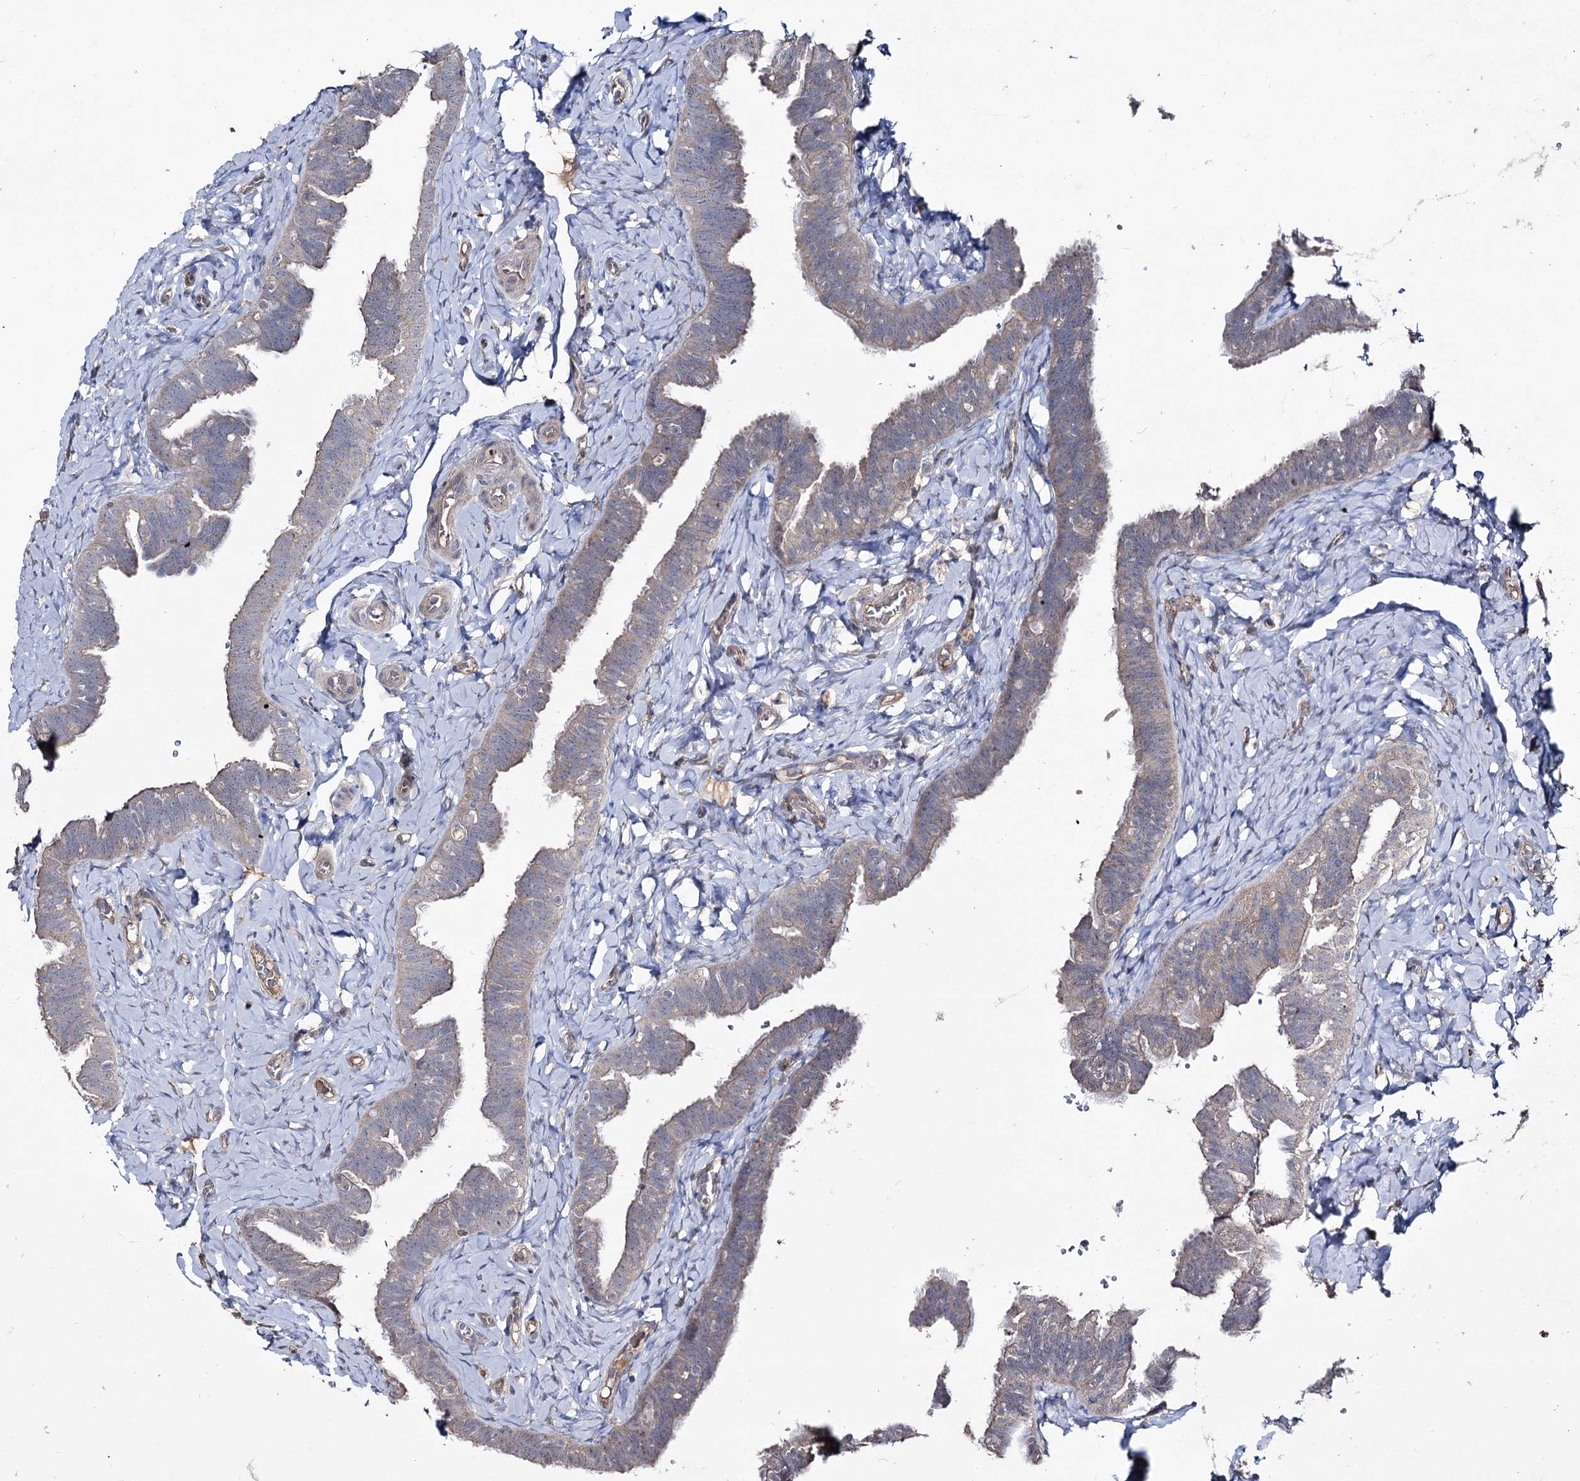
{"staining": {"intensity": "weak", "quantity": "<25%", "location": "cytoplasmic/membranous"}, "tissue": "fallopian tube", "cell_type": "Glandular cells", "image_type": "normal", "snomed": [{"axis": "morphology", "description": "Normal tissue, NOS"}, {"axis": "topography", "description": "Fallopian tube"}], "caption": "This is a histopathology image of immunohistochemistry (IHC) staining of benign fallopian tube, which shows no positivity in glandular cells.", "gene": "SEMA4G", "patient": {"sex": "female", "age": 39}}